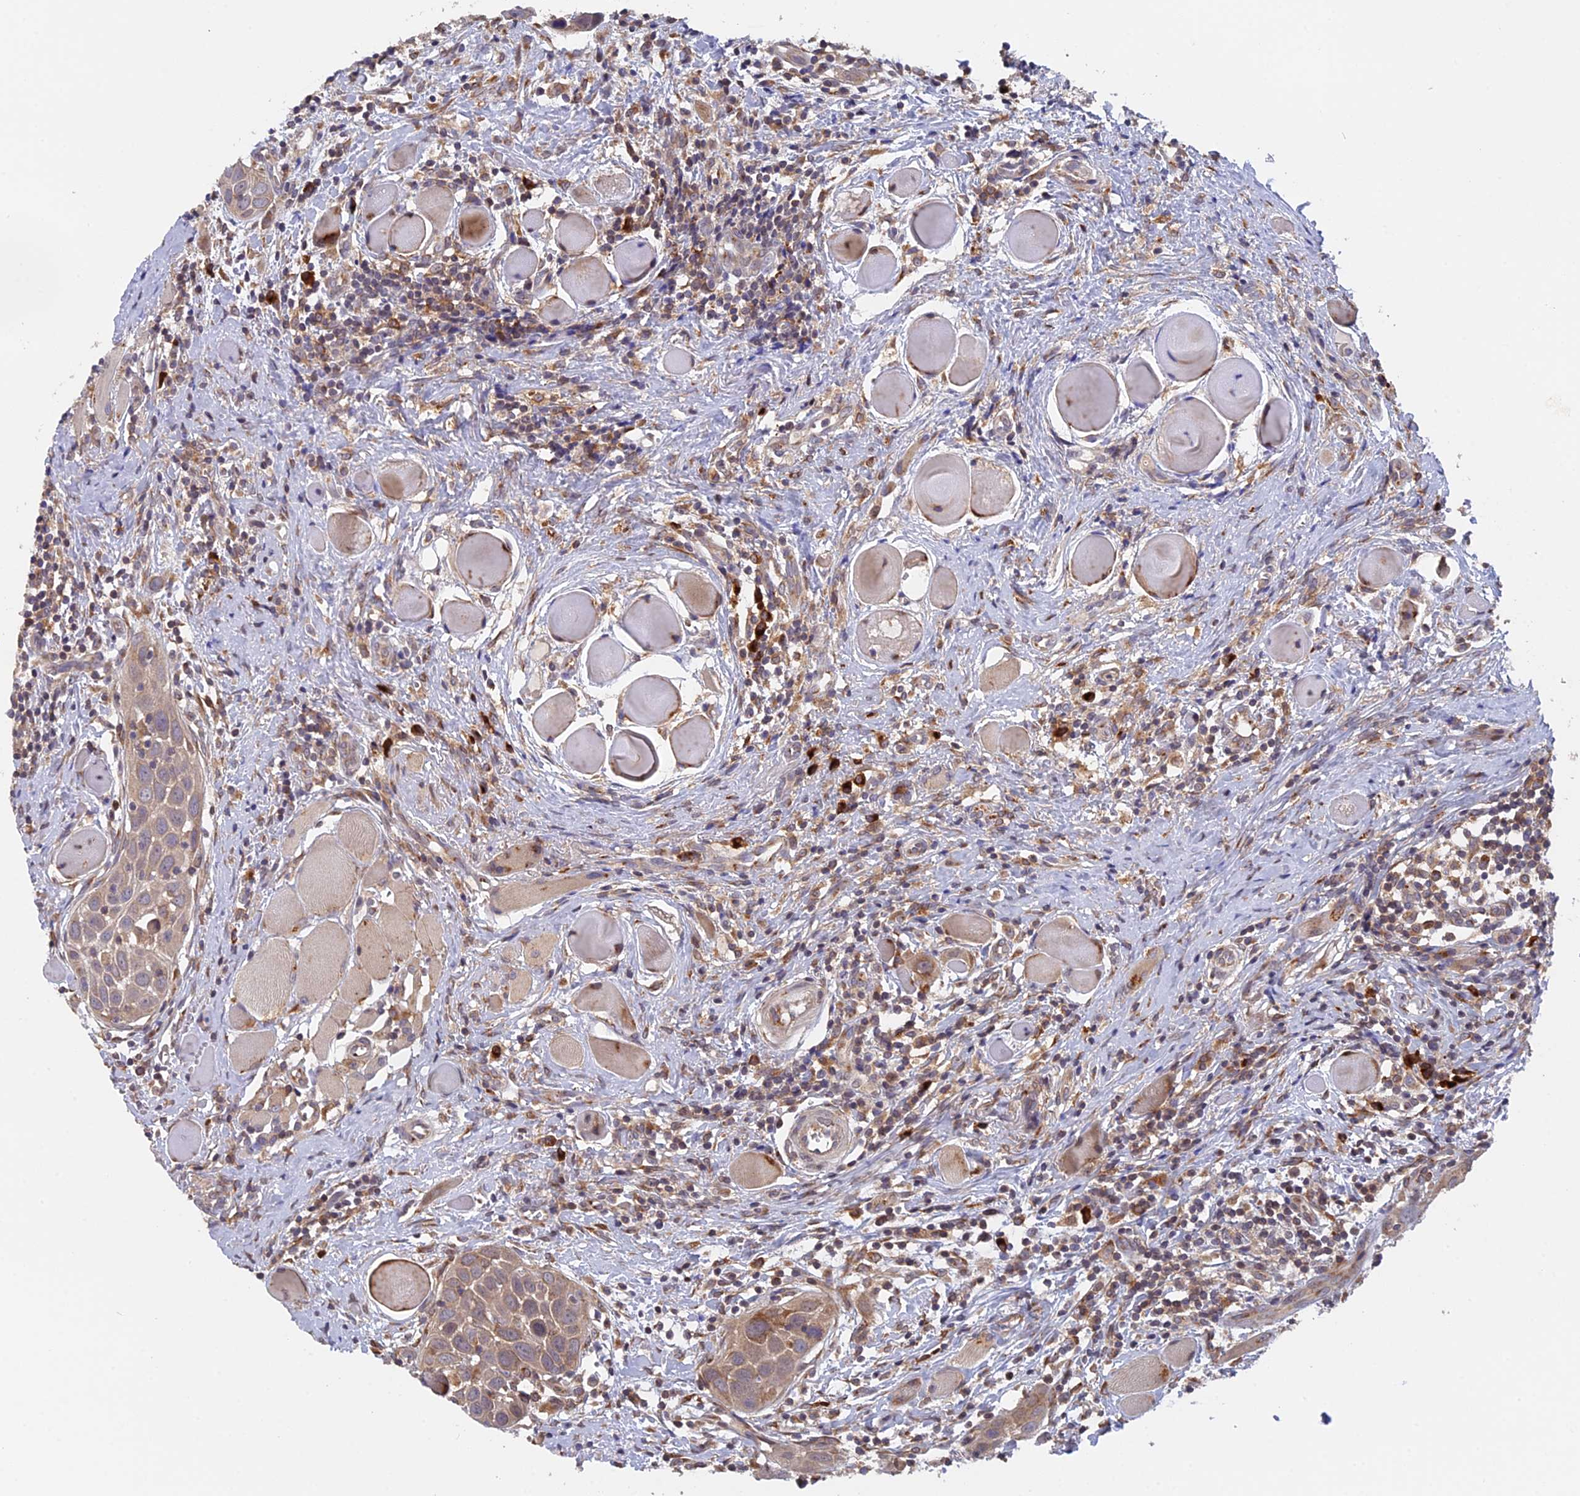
{"staining": {"intensity": "moderate", "quantity": "25%-75%", "location": "cytoplasmic/membranous"}, "tissue": "head and neck cancer", "cell_type": "Tumor cells", "image_type": "cancer", "snomed": [{"axis": "morphology", "description": "Squamous cell carcinoma, NOS"}, {"axis": "topography", "description": "Oral tissue"}, {"axis": "topography", "description": "Head-Neck"}], "caption": "Squamous cell carcinoma (head and neck) stained with a protein marker shows moderate staining in tumor cells.", "gene": "SNX17", "patient": {"sex": "female", "age": 50}}